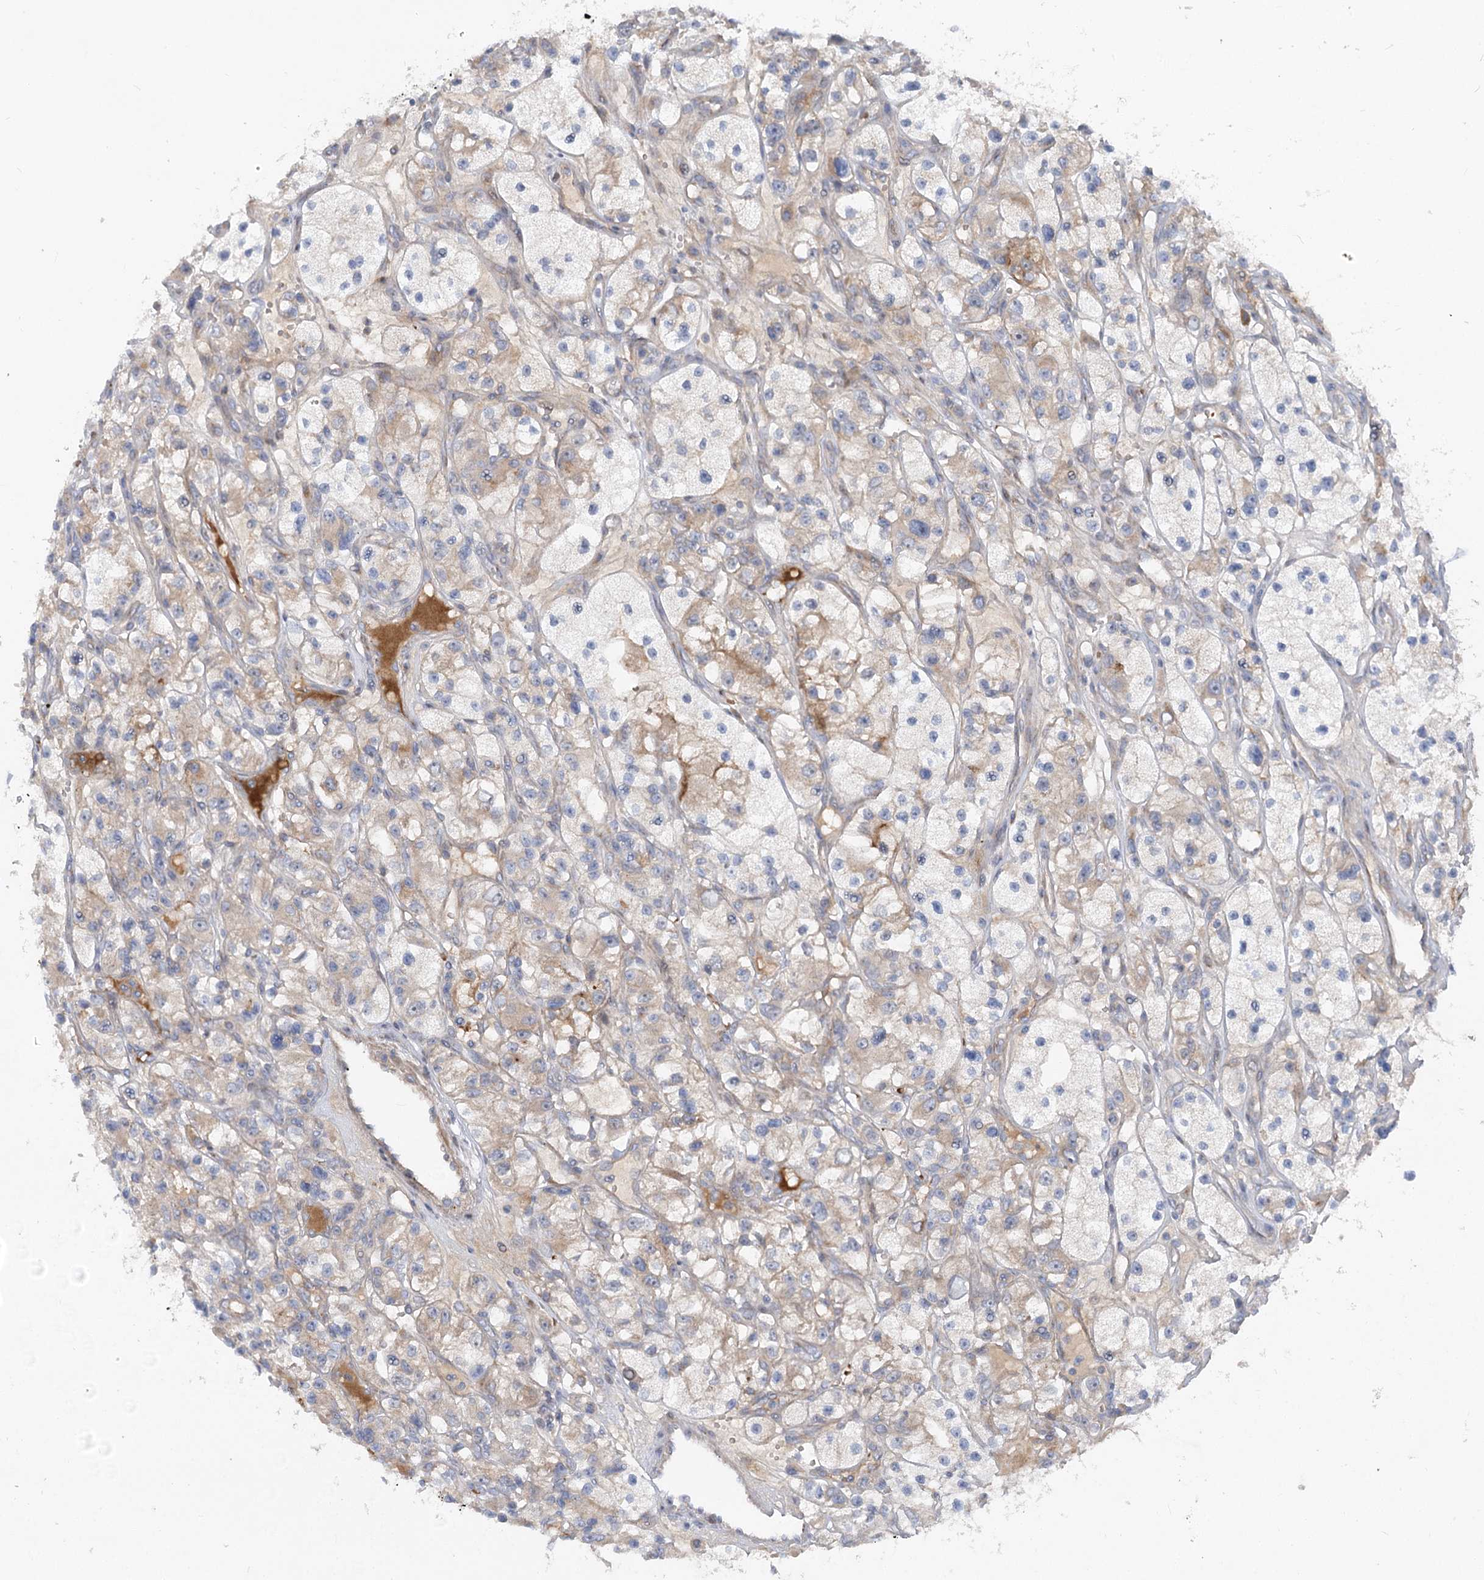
{"staining": {"intensity": "weak", "quantity": "25%-75%", "location": "cytoplasmic/membranous"}, "tissue": "renal cancer", "cell_type": "Tumor cells", "image_type": "cancer", "snomed": [{"axis": "morphology", "description": "Adenocarcinoma, NOS"}, {"axis": "topography", "description": "Kidney"}], "caption": "The immunohistochemical stain labels weak cytoplasmic/membranous staining in tumor cells of renal adenocarcinoma tissue.", "gene": "FGF19", "patient": {"sex": "female", "age": 57}}